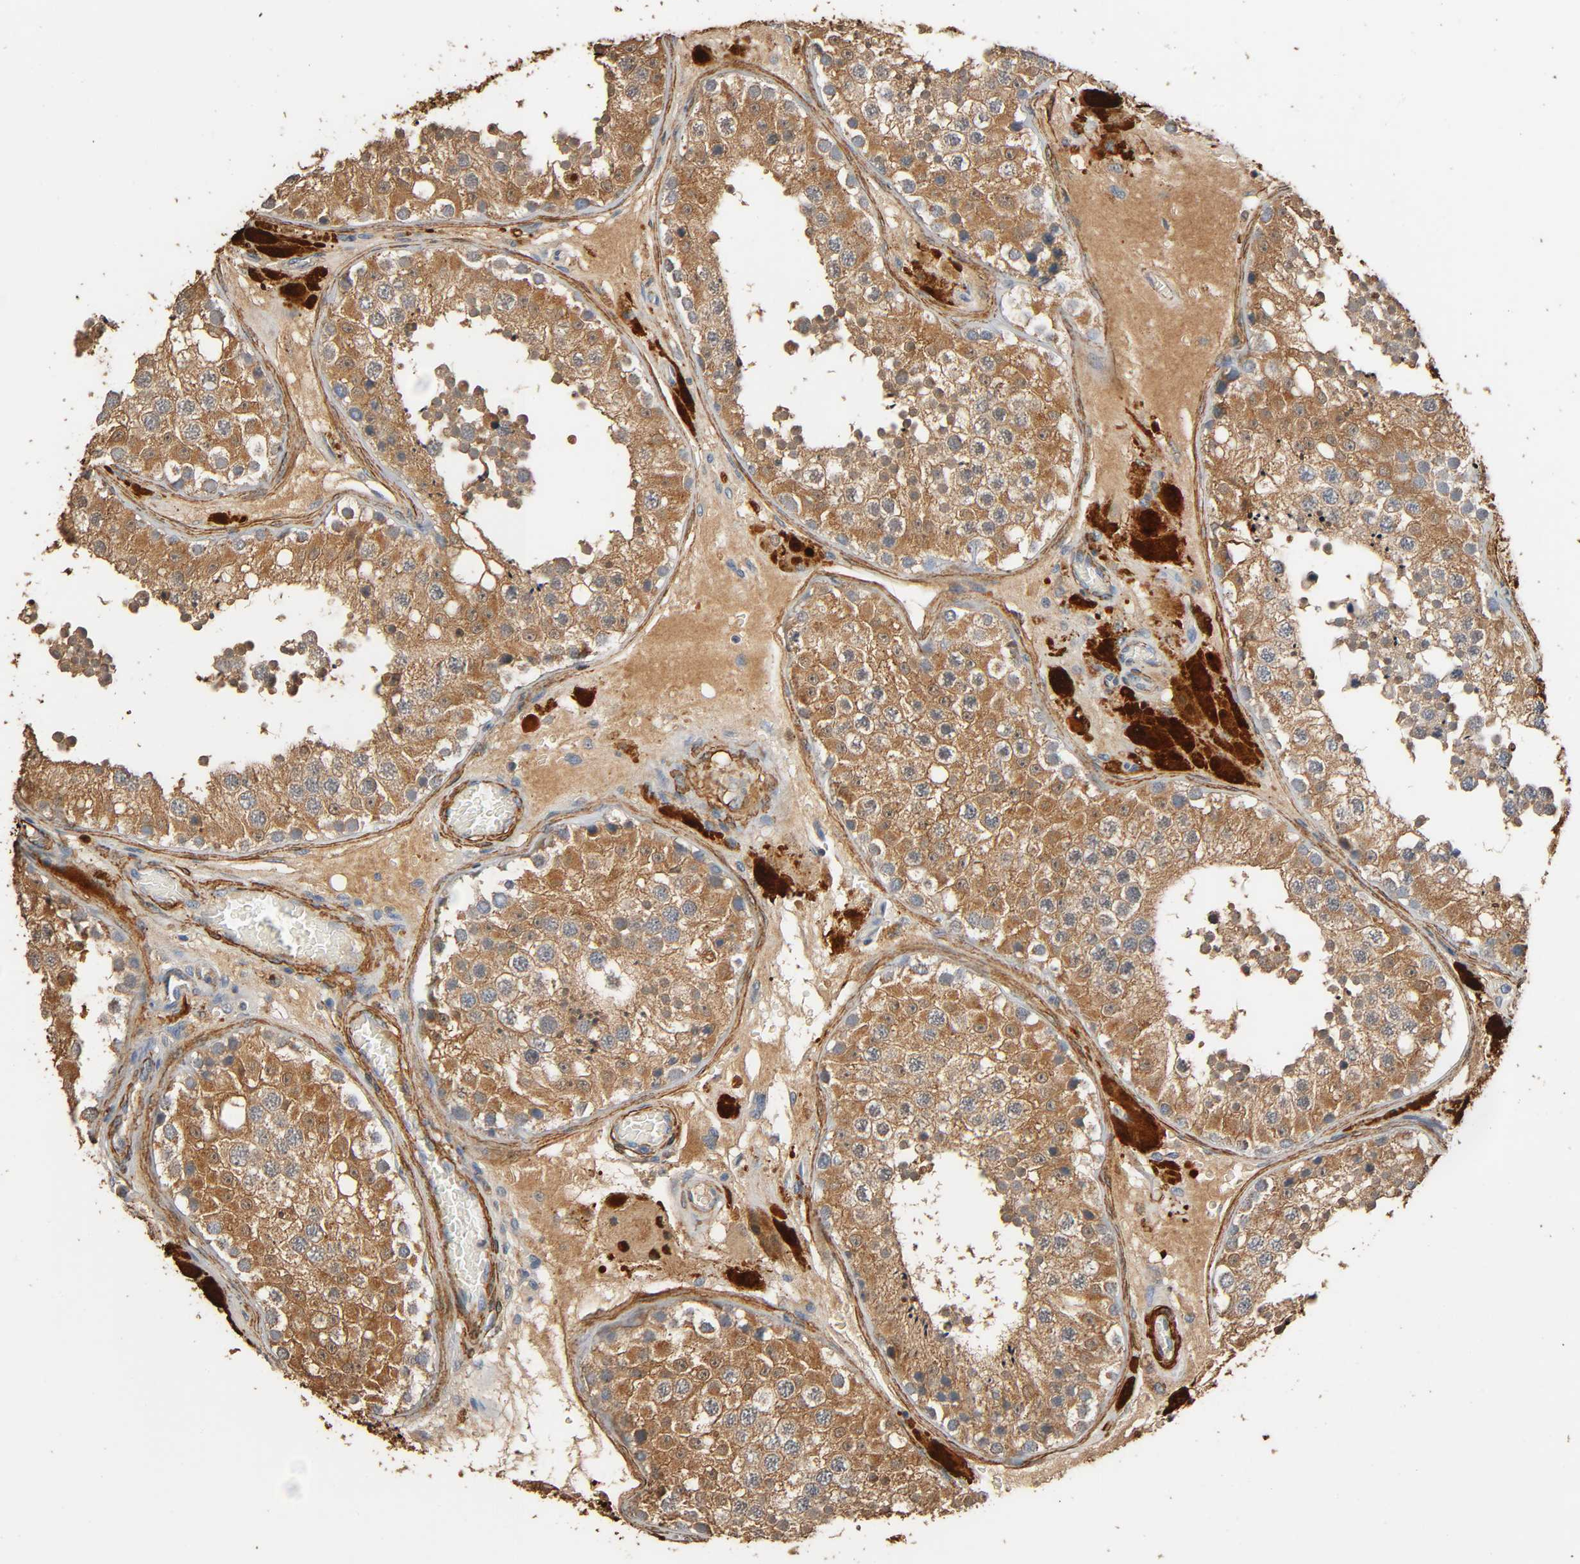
{"staining": {"intensity": "moderate", "quantity": ">75%", "location": "cytoplasmic/membranous"}, "tissue": "testis", "cell_type": "Cells in seminiferous ducts", "image_type": "normal", "snomed": [{"axis": "morphology", "description": "Normal tissue, NOS"}, {"axis": "topography", "description": "Testis"}], "caption": "Immunohistochemical staining of normal human testis exhibits moderate cytoplasmic/membranous protein positivity in approximately >75% of cells in seminiferous ducts. (IHC, brightfield microscopy, high magnification).", "gene": "GSTA1", "patient": {"sex": "male", "age": 26}}